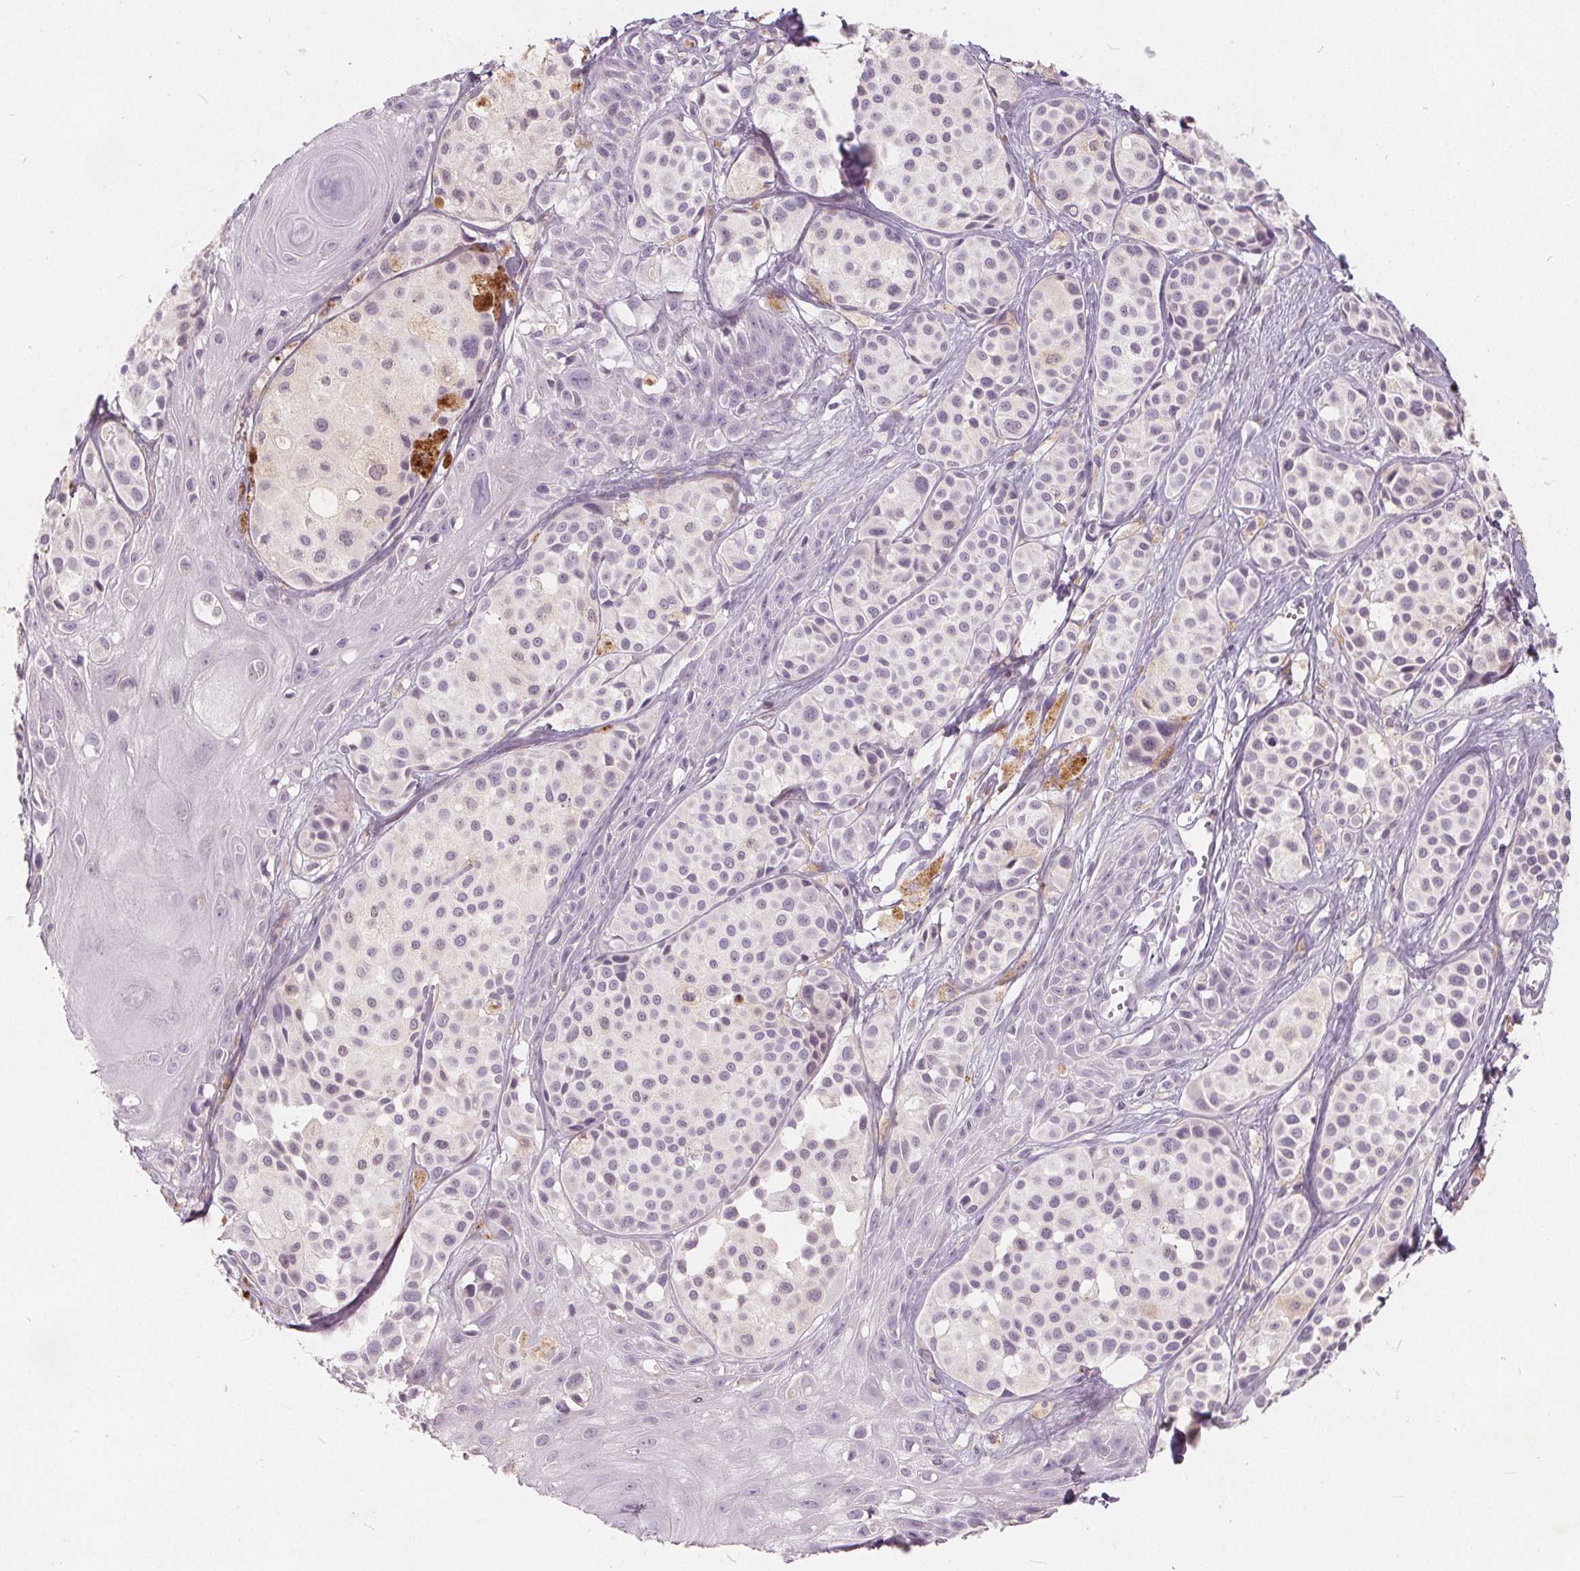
{"staining": {"intensity": "negative", "quantity": "none", "location": "none"}, "tissue": "melanoma", "cell_type": "Tumor cells", "image_type": "cancer", "snomed": [{"axis": "morphology", "description": "Malignant melanoma, NOS"}, {"axis": "topography", "description": "Skin"}], "caption": "IHC micrograph of malignant melanoma stained for a protein (brown), which demonstrates no positivity in tumor cells. The staining is performed using DAB brown chromogen with nuclei counter-stained in using hematoxylin.", "gene": "PLA2G2E", "patient": {"sex": "male", "age": 77}}